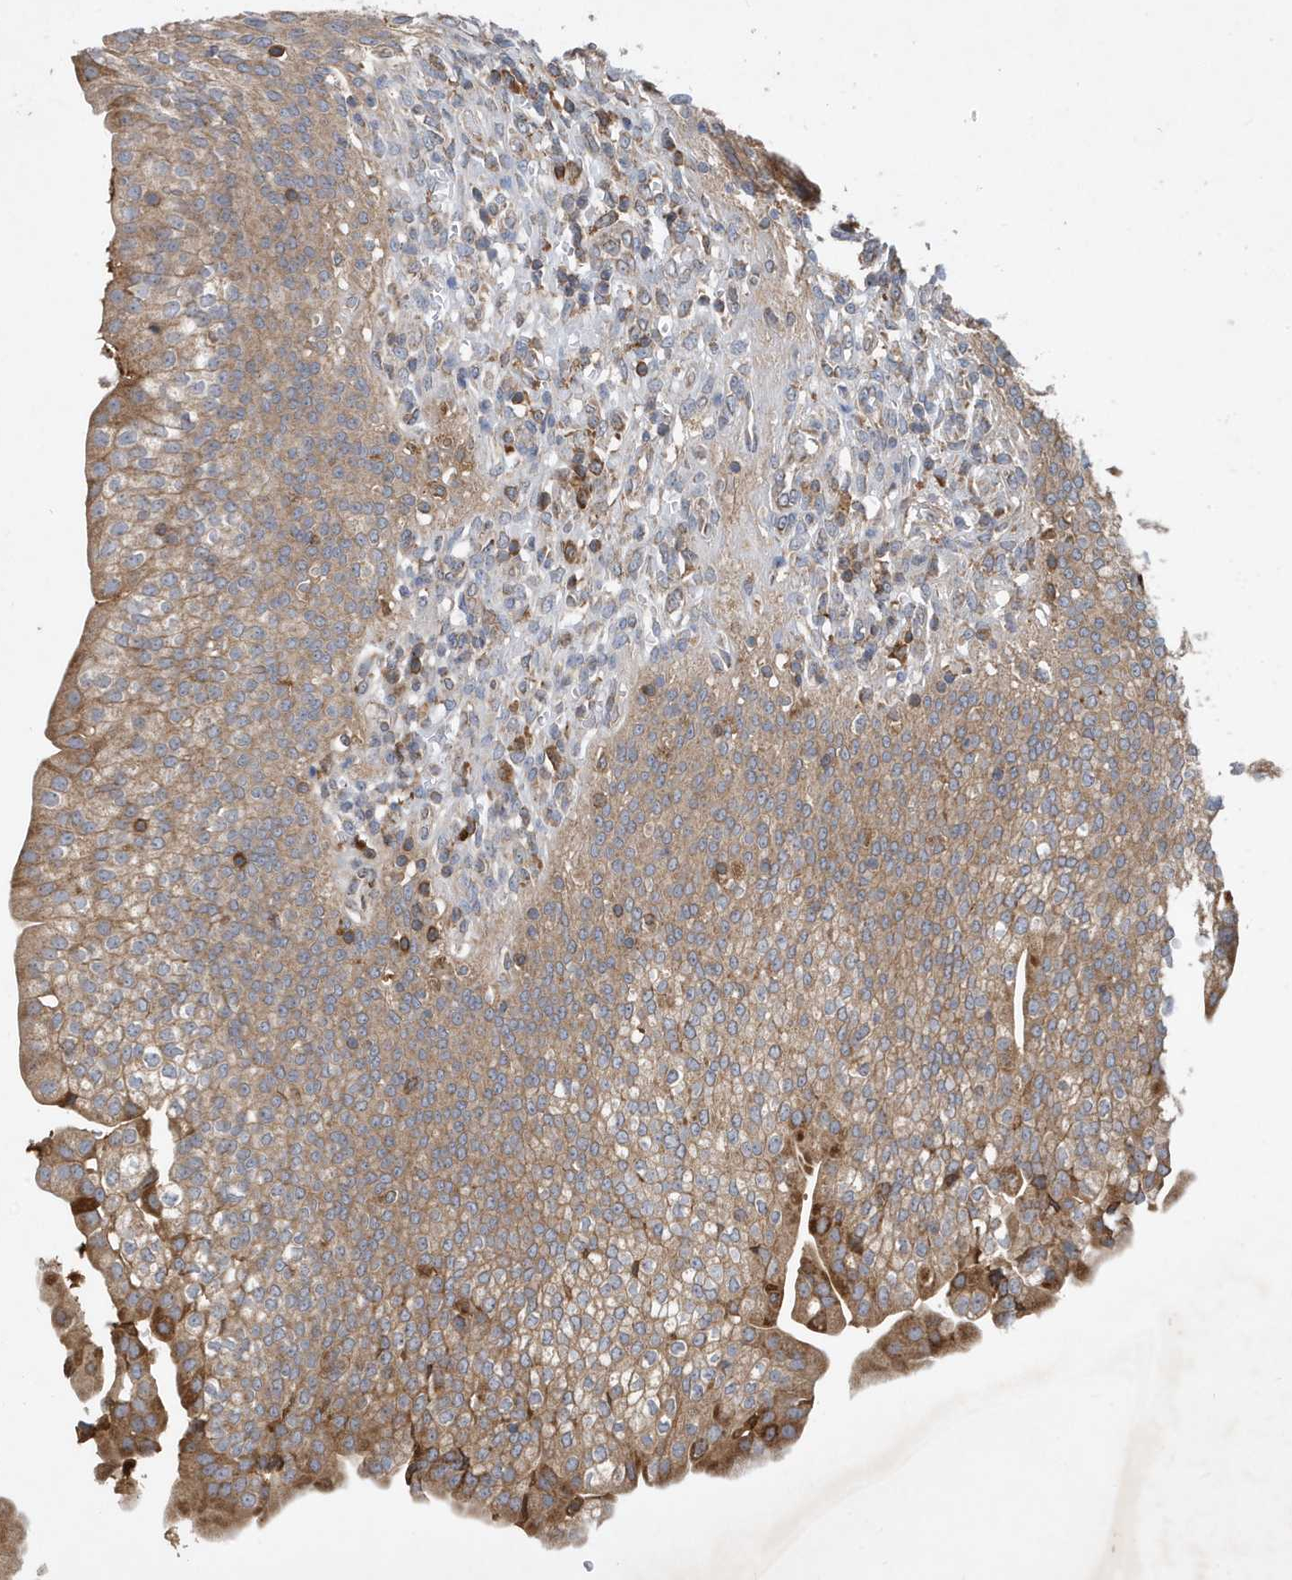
{"staining": {"intensity": "weak", "quantity": "25%-75%", "location": "cytoplasmic/membranous"}, "tissue": "urothelial cancer", "cell_type": "Tumor cells", "image_type": "cancer", "snomed": [{"axis": "morphology", "description": "Urothelial carcinoma, High grade"}, {"axis": "topography", "description": "Urinary bladder"}], "caption": "IHC staining of high-grade urothelial carcinoma, which reveals low levels of weak cytoplasmic/membranous positivity in about 25%-75% of tumor cells indicating weak cytoplasmic/membranous protein expression. The staining was performed using DAB (brown) for protein detection and nuclei were counterstained in hematoxylin (blue).", "gene": "STK19", "patient": {"sex": "female", "age": 79}}